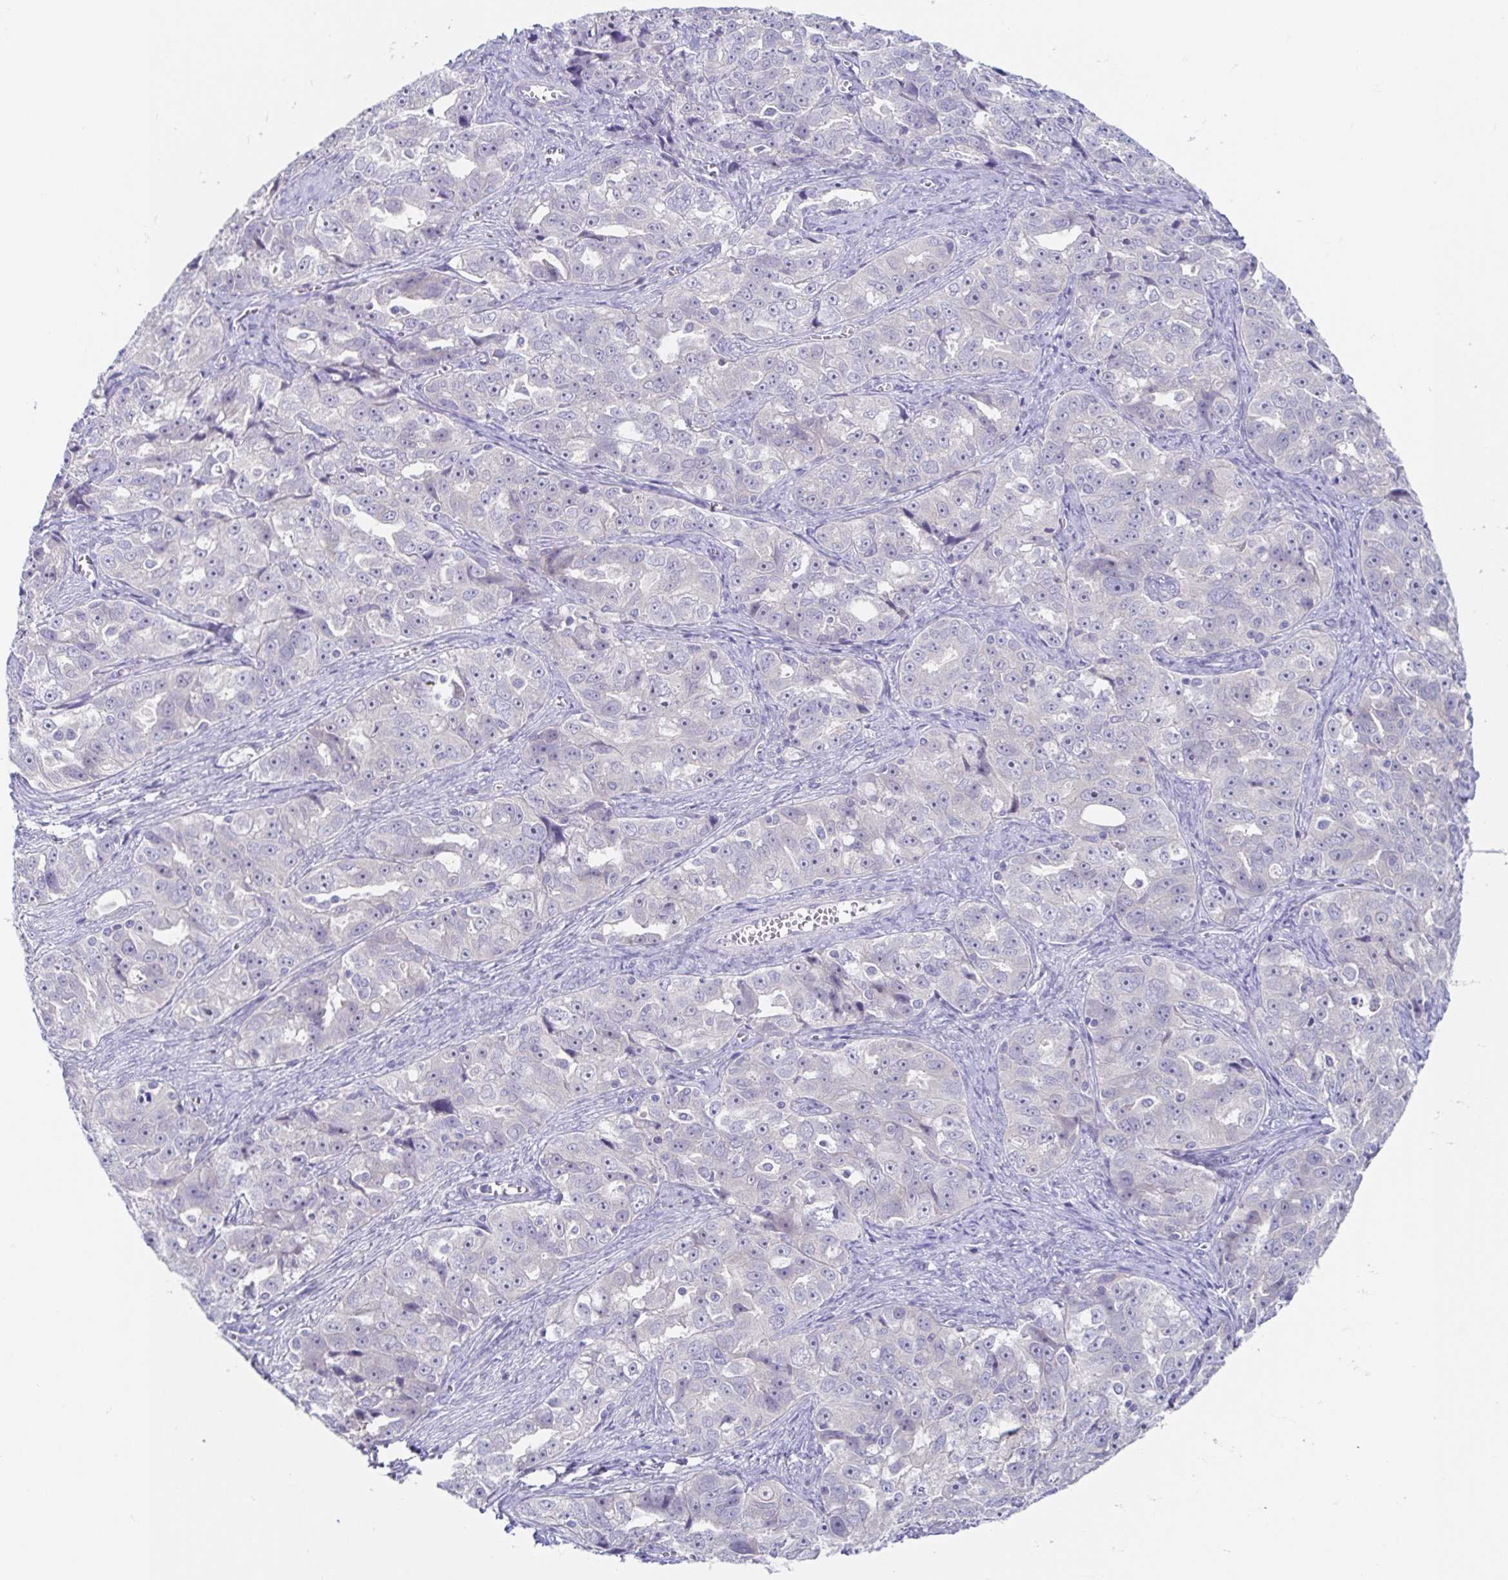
{"staining": {"intensity": "negative", "quantity": "none", "location": "none"}, "tissue": "ovarian cancer", "cell_type": "Tumor cells", "image_type": "cancer", "snomed": [{"axis": "morphology", "description": "Cystadenocarcinoma, serous, NOS"}, {"axis": "topography", "description": "Ovary"}], "caption": "High power microscopy image of an immunohistochemistry (IHC) histopathology image of ovarian serous cystadenocarcinoma, revealing no significant positivity in tumor cells. (DAB IHC, high magnification).", "gene": "HTR2A", "patient": {"sex": "female", "age": 51}}